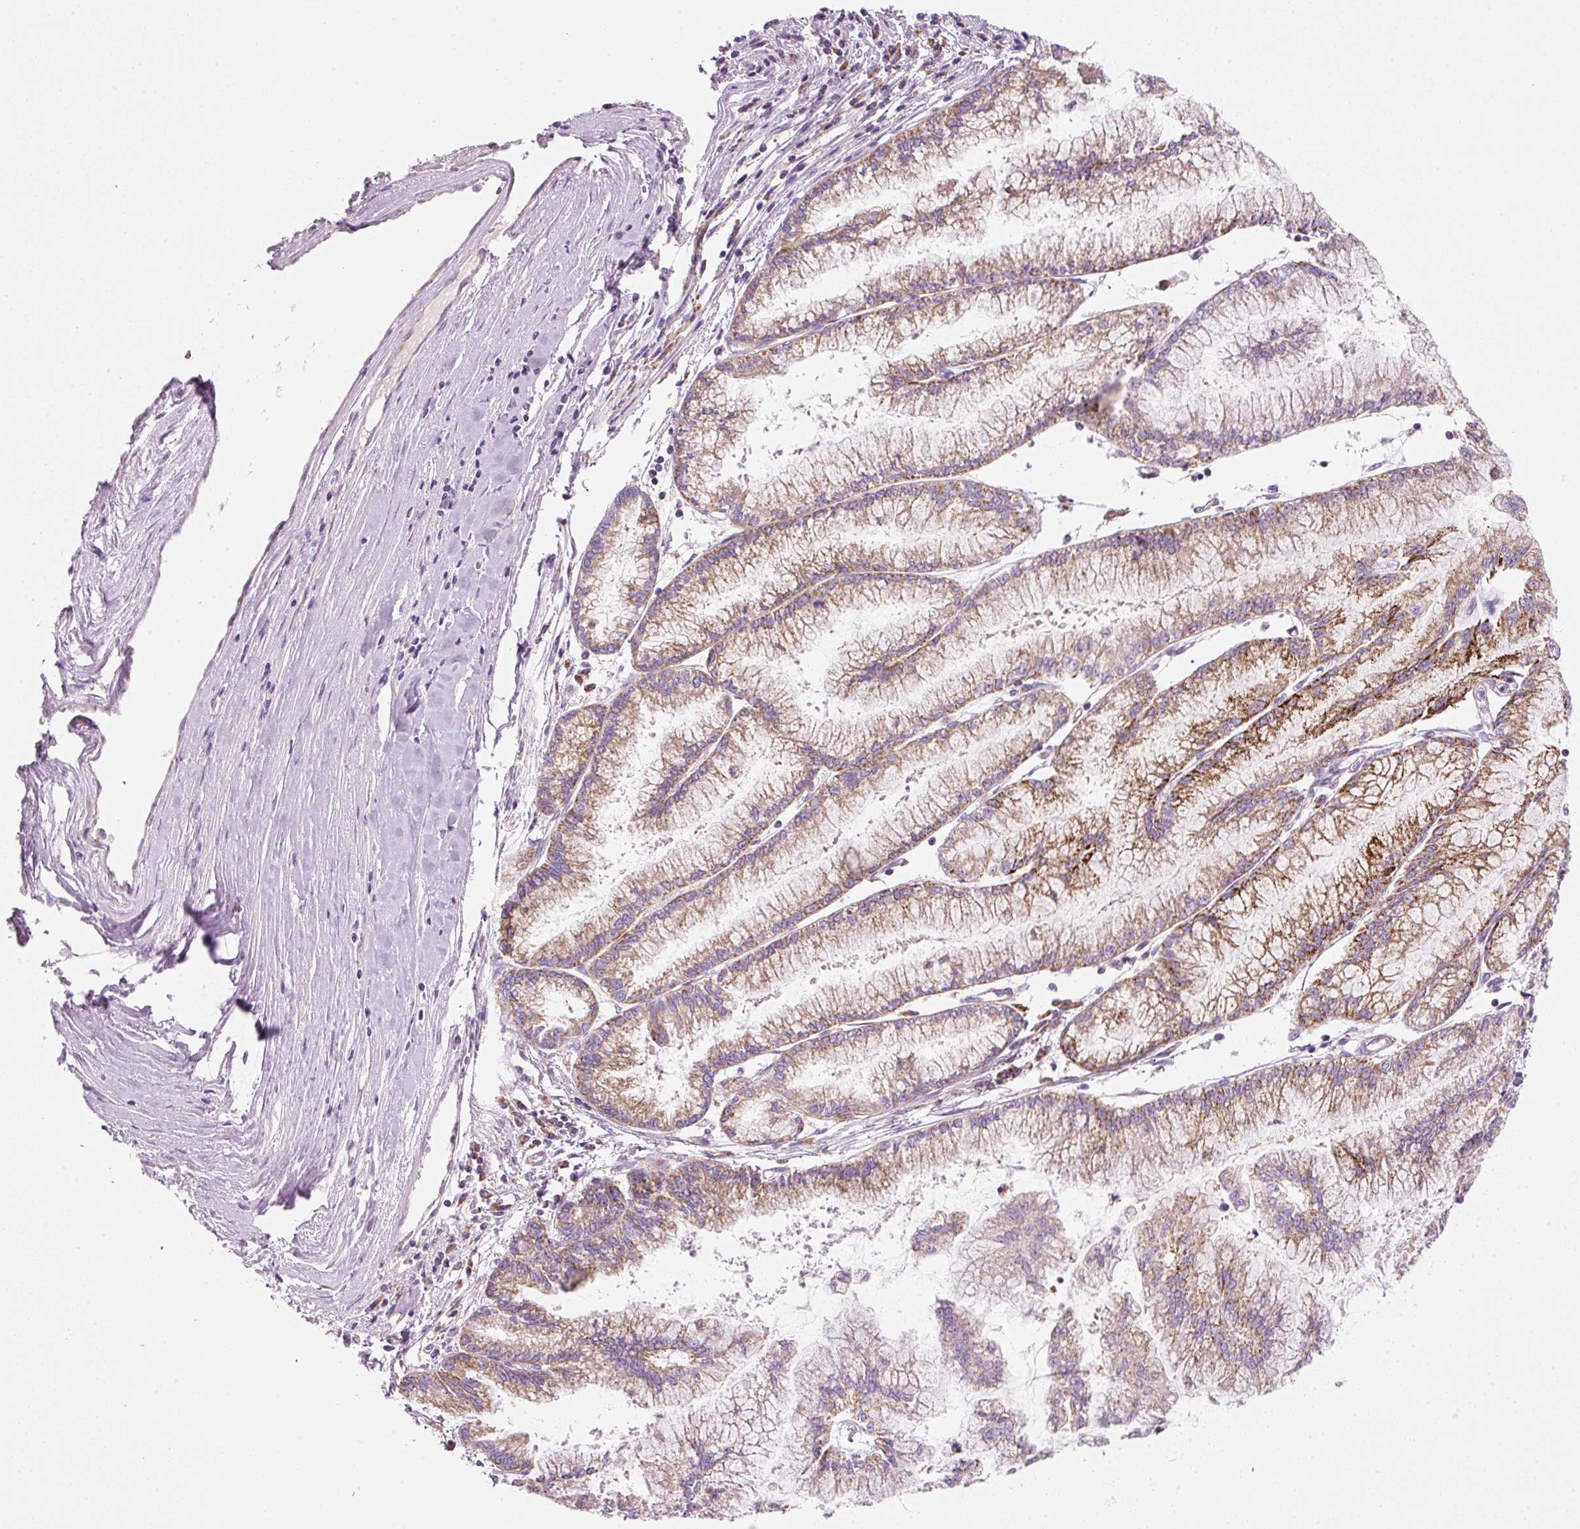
{"staining": {"intensity": "moderate", "quantity": ">75%", "location": "cytoplasmic/membranous"}, "tissue": "pancreatic cancer", "cell_type": "Tumor cells", "image_type": "cancer", "snomed": [{"axis": "morphology", "description": "Adenocarcinoma, NOS"}, {"axis": "topography", "description": "Pancreas"}], "caption": "Human adenocarcinoma (pancreatic) stained for a protein (brown) reveals moderate cytoplasmic/membranous positive positivity in approximately >75% of tumor cells.", "gene": "NDUFA1", "patient": {"sex": "male", "age": 73}}